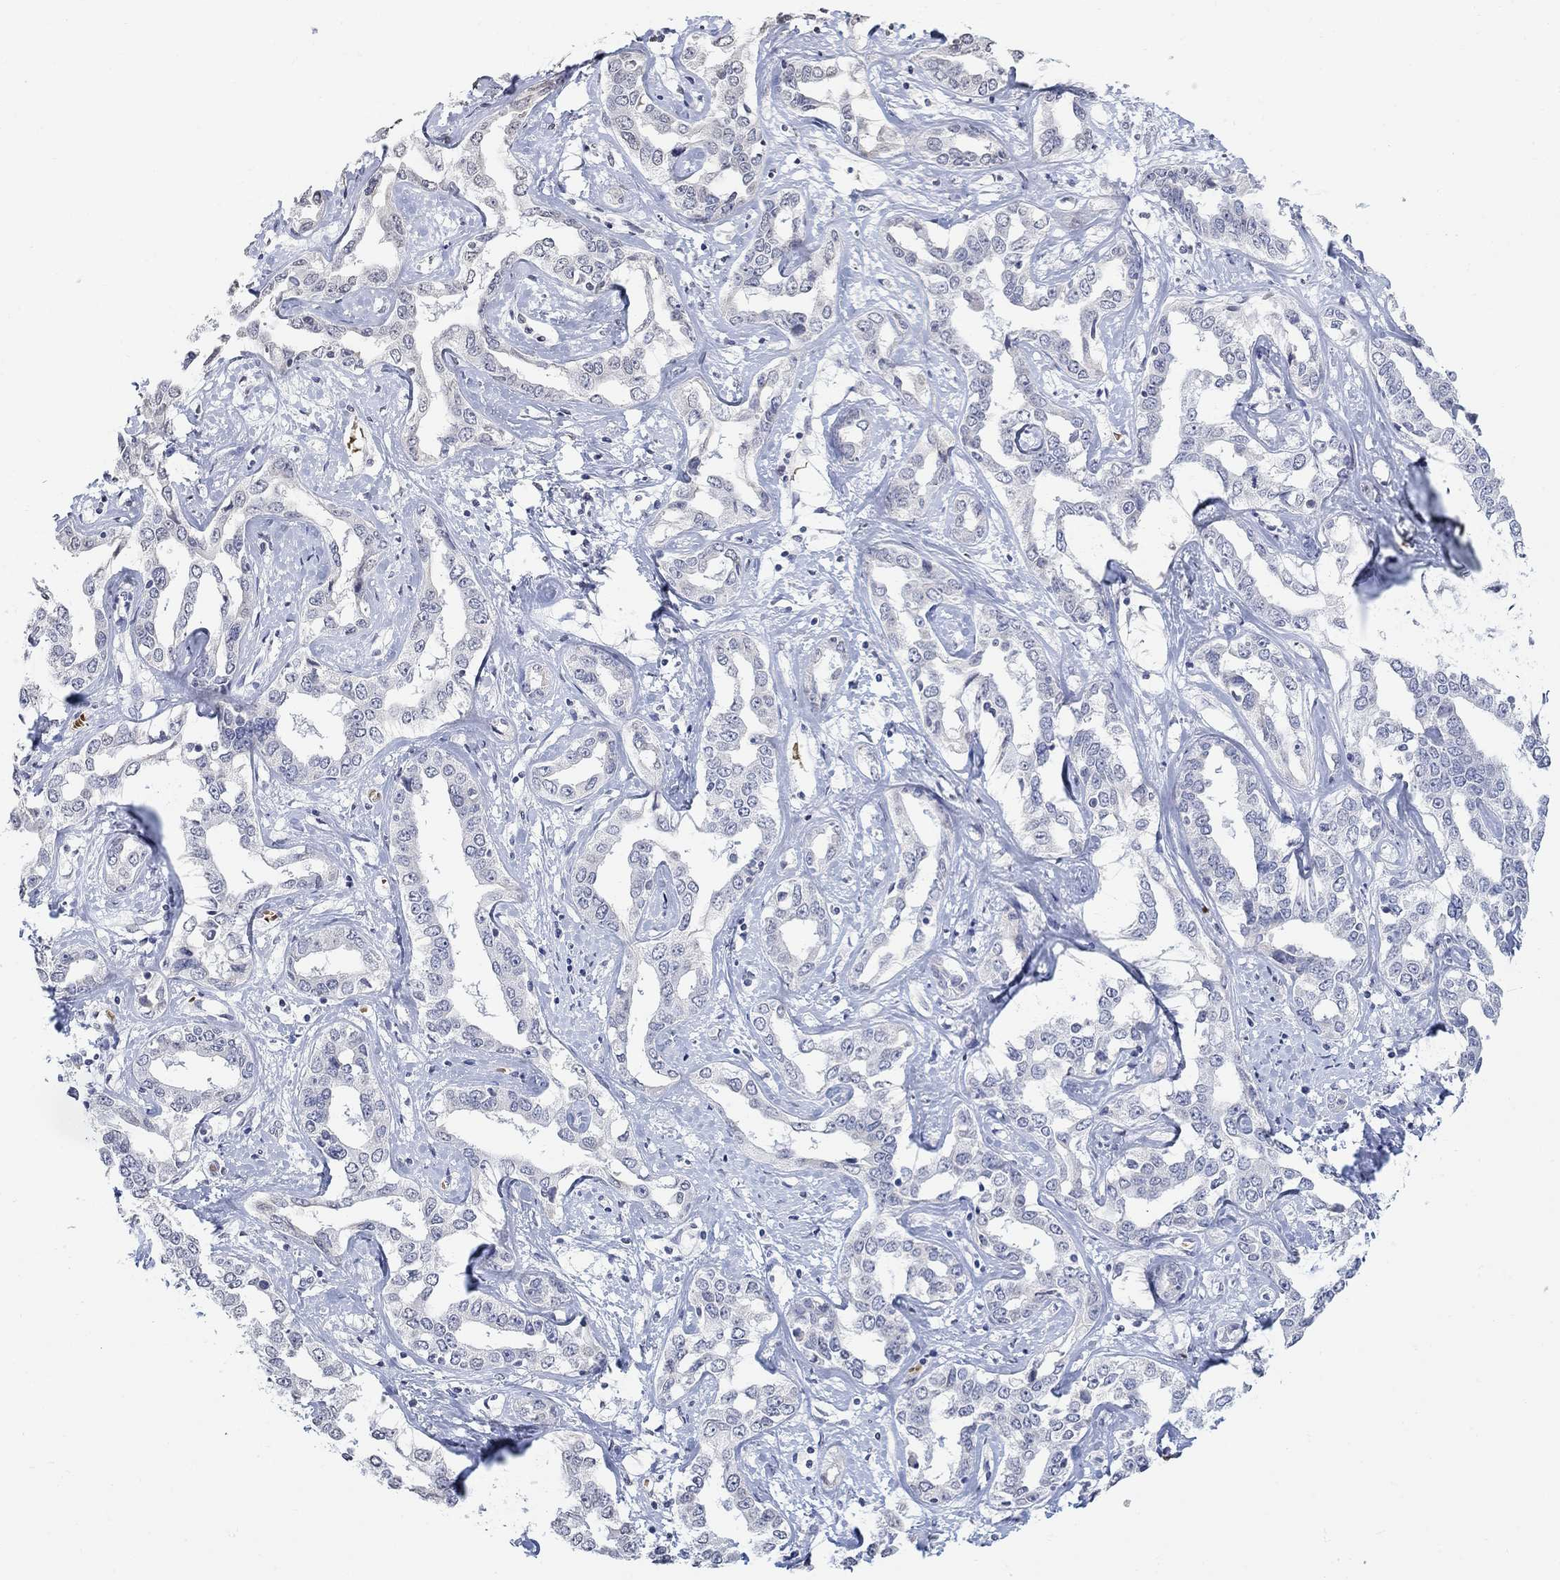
{"staining": {"intensity": "negative", "quantity": "none", "location": "none"}, "tissue": "liver cancer", "cell_type": "Tumor cells", "image_type": "cancer", "snomed": [{"axis": "morphology", "description": "Cholangiocarcinoma"}, {"axis": "topography", "description": "Liver"}], "caption": "This image is of liver cancer (cholangiocarcinoma) stained with immunohistochemistry to label a protein in brown with the nuclei are counter-stained blue. There is no expression in tumor cells. Brightfield microscopy of immunohistochemistry (IHC) stained with DAB (brown) and hematoxylin (blue), captured at high magnification.", "gene": "TMEM255A", "patient": {"sex": "male", "age": 59}}